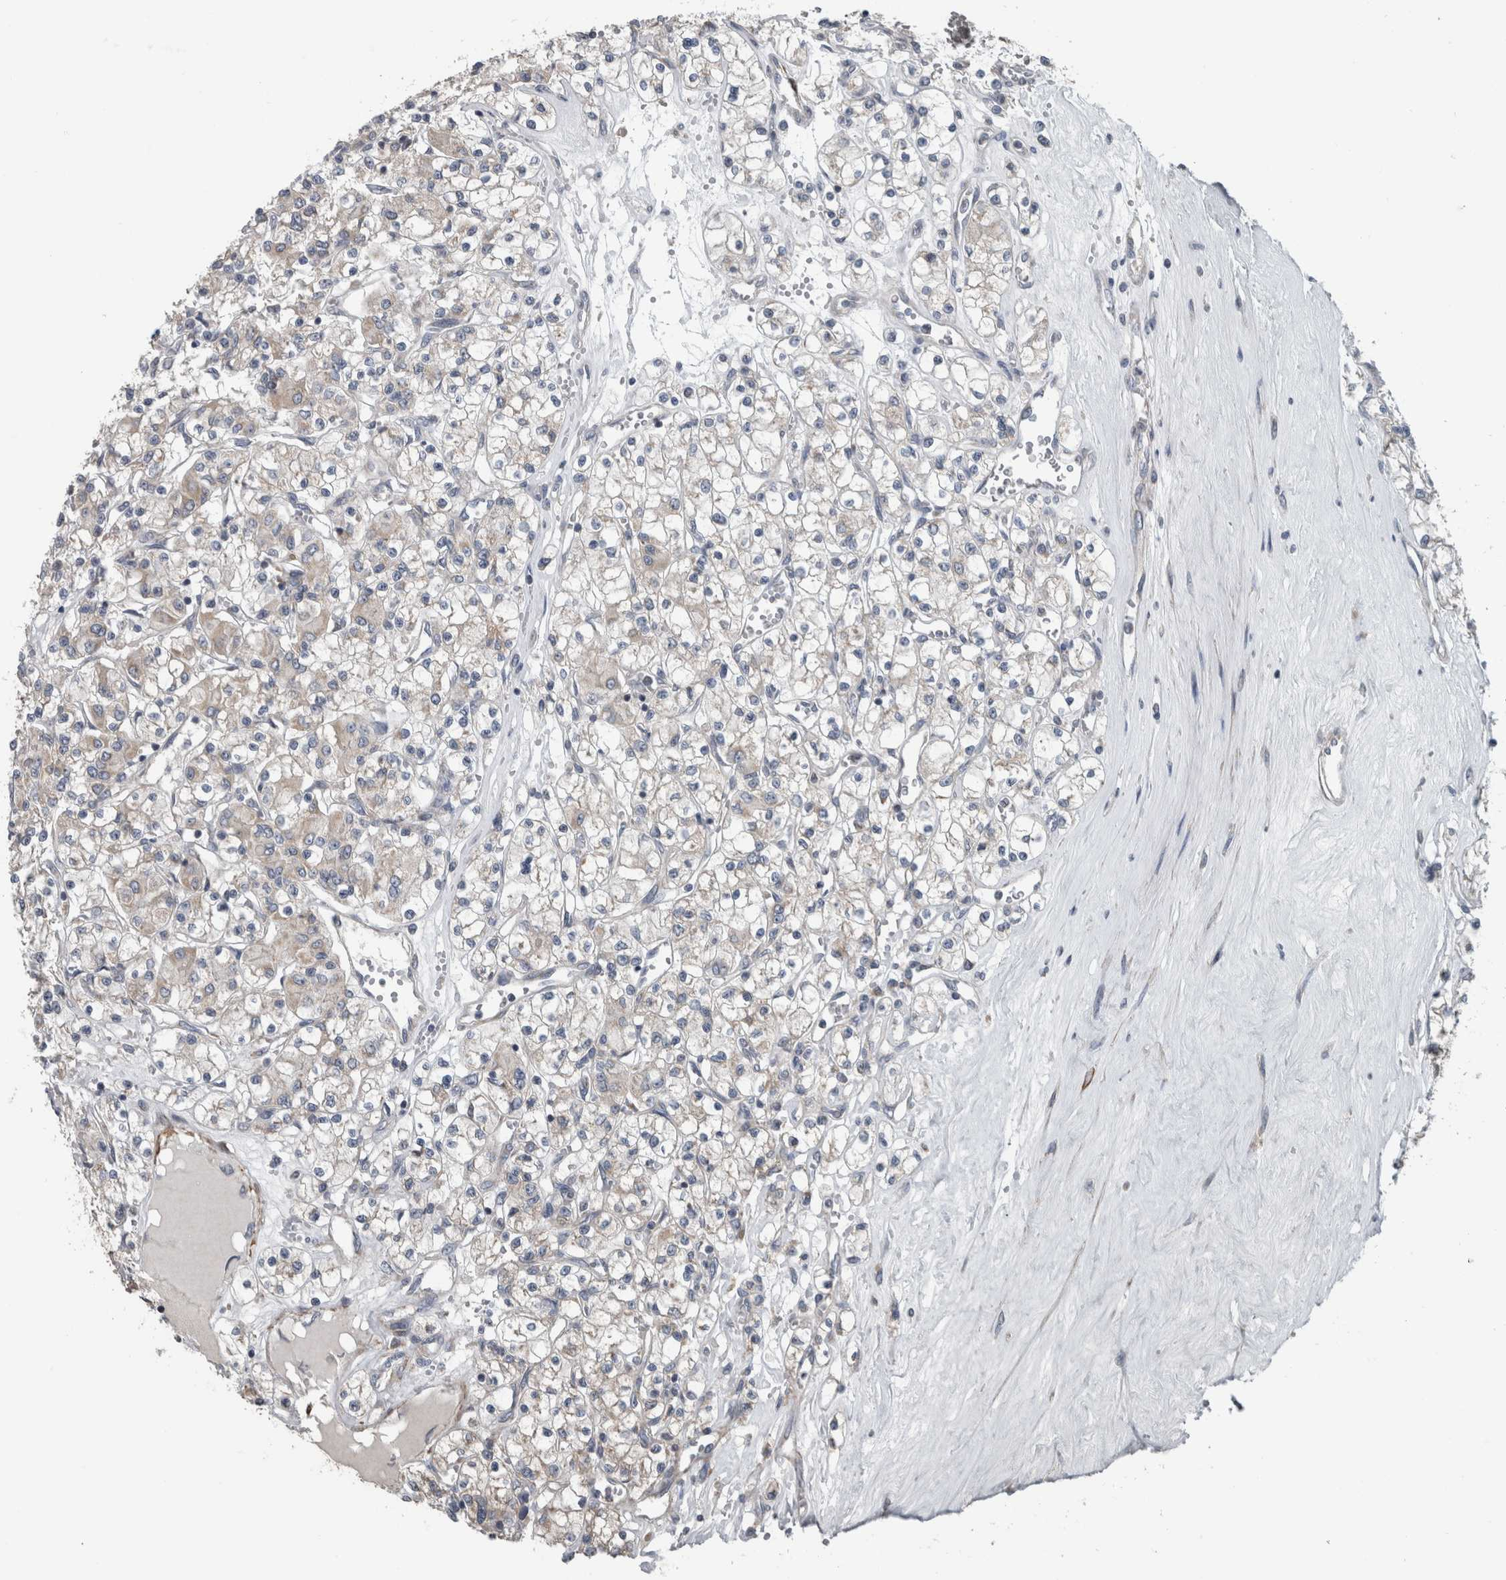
{"staining": {"intensity": "weak", "quantity": "<25%", "location": "cytoplasmic/membranous"}, "tissue": "renal cancer", "cell_type": "Tumor cells", "image_type": "cancer", "snomed": [{"axis": "morphology", "description": "Adenocarcinoma, NOS"}, {"axis": "topography", "description": "Kidney"}], "caption": "Tumor cells are negative for protein expression in human adenocarcinoma (renal).", "gene": "ARMC1", "patient": {"sex": "female", "age": 59}}